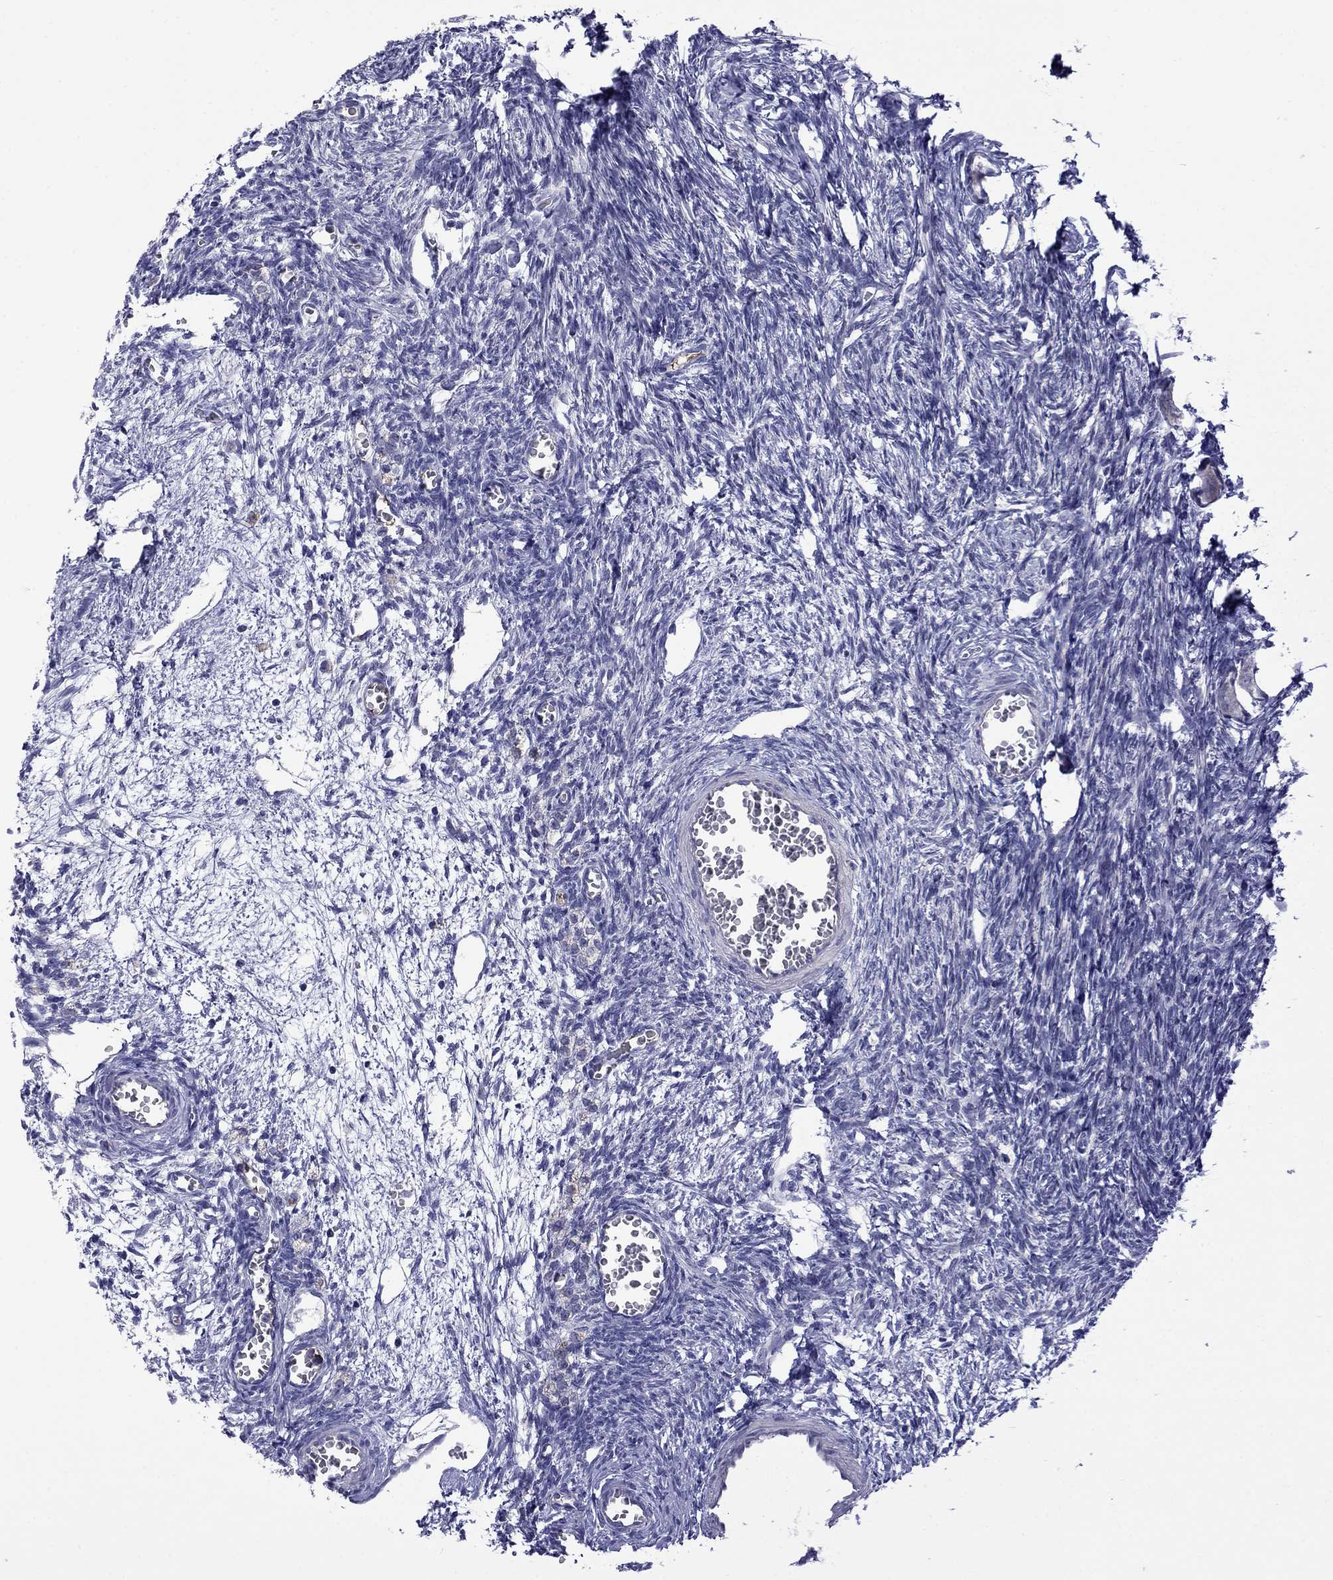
{"staining": {"intensity": "negative", "quantity": "none", "location": "none"}, "tissue": "ovary", "cell_type": "Follicle cells", "image_type": "normal", "snomed": [{"axis": "morphology", "description": "Normal tissue, NOS"}, {"axis": "topography", "description": "Ovary"}], "caption": "The image exhibits no staining of follicle cells in benign ovary. Brightfield microscopy of immunohistochemistry (IHC) stained with DAB (brown) and hematoxylin (blue), captured at high magnification.", "gene": "STAR", "patient": {"sex": "female", "age": 27}}